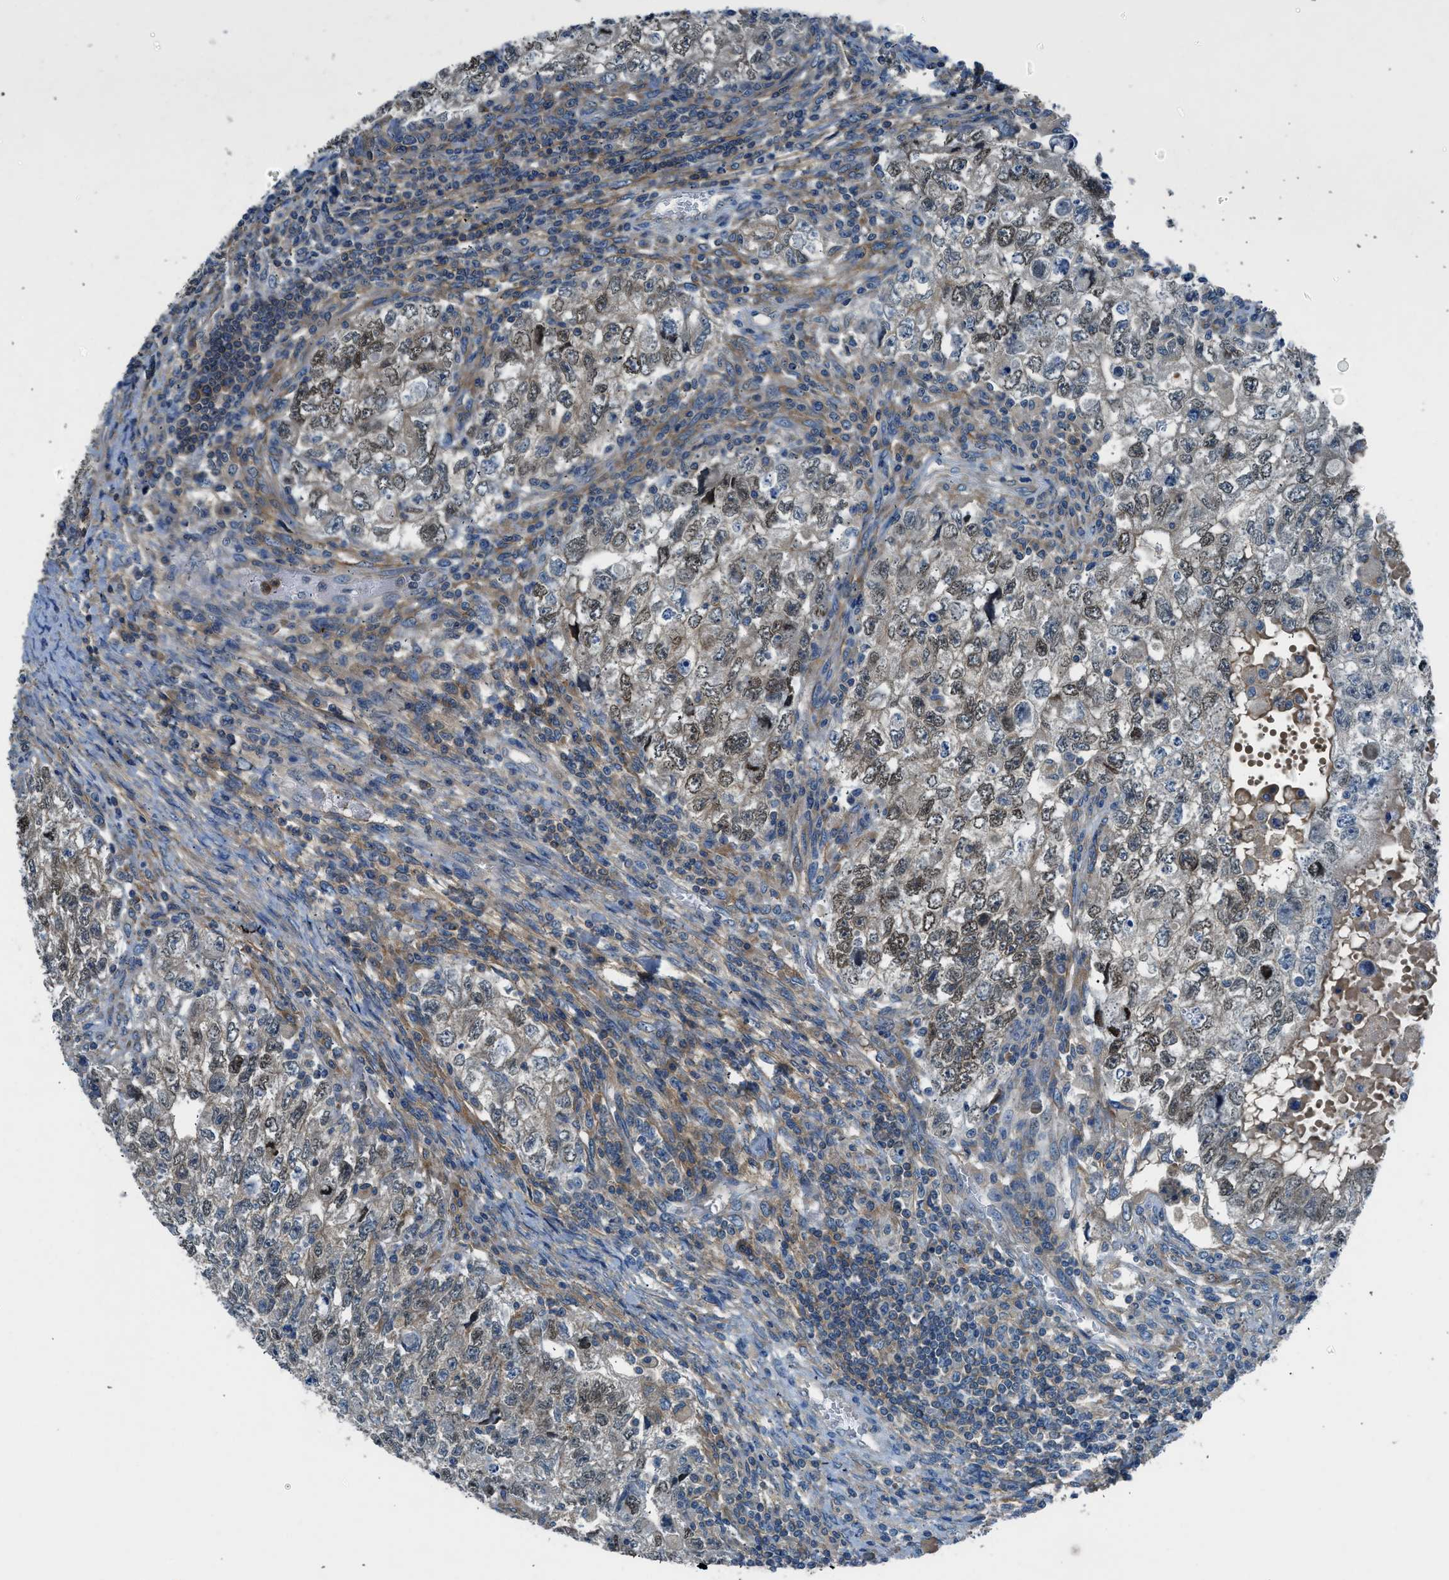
{"staining": {"intensity": "weak", "quantity": "25%-75%", "location": "nuclear"}, "tissue": "testis cancer", "cell_type": "Tumor cells", "image_type": "cancer", "snomed": [{"axis": "morphology", "description": "Carcinoma, Embryonal, NOS"}, {"axis": "topography", "description": "Testis"}], "caption": "Brown immunohistochemical staining in human embryonal carcinoma (testis) displays weak nuclear positivity in approximately 25%-75% of tumor cells.", "gene": "BMP1", "patient": {"sex": "male", "age": 36}}